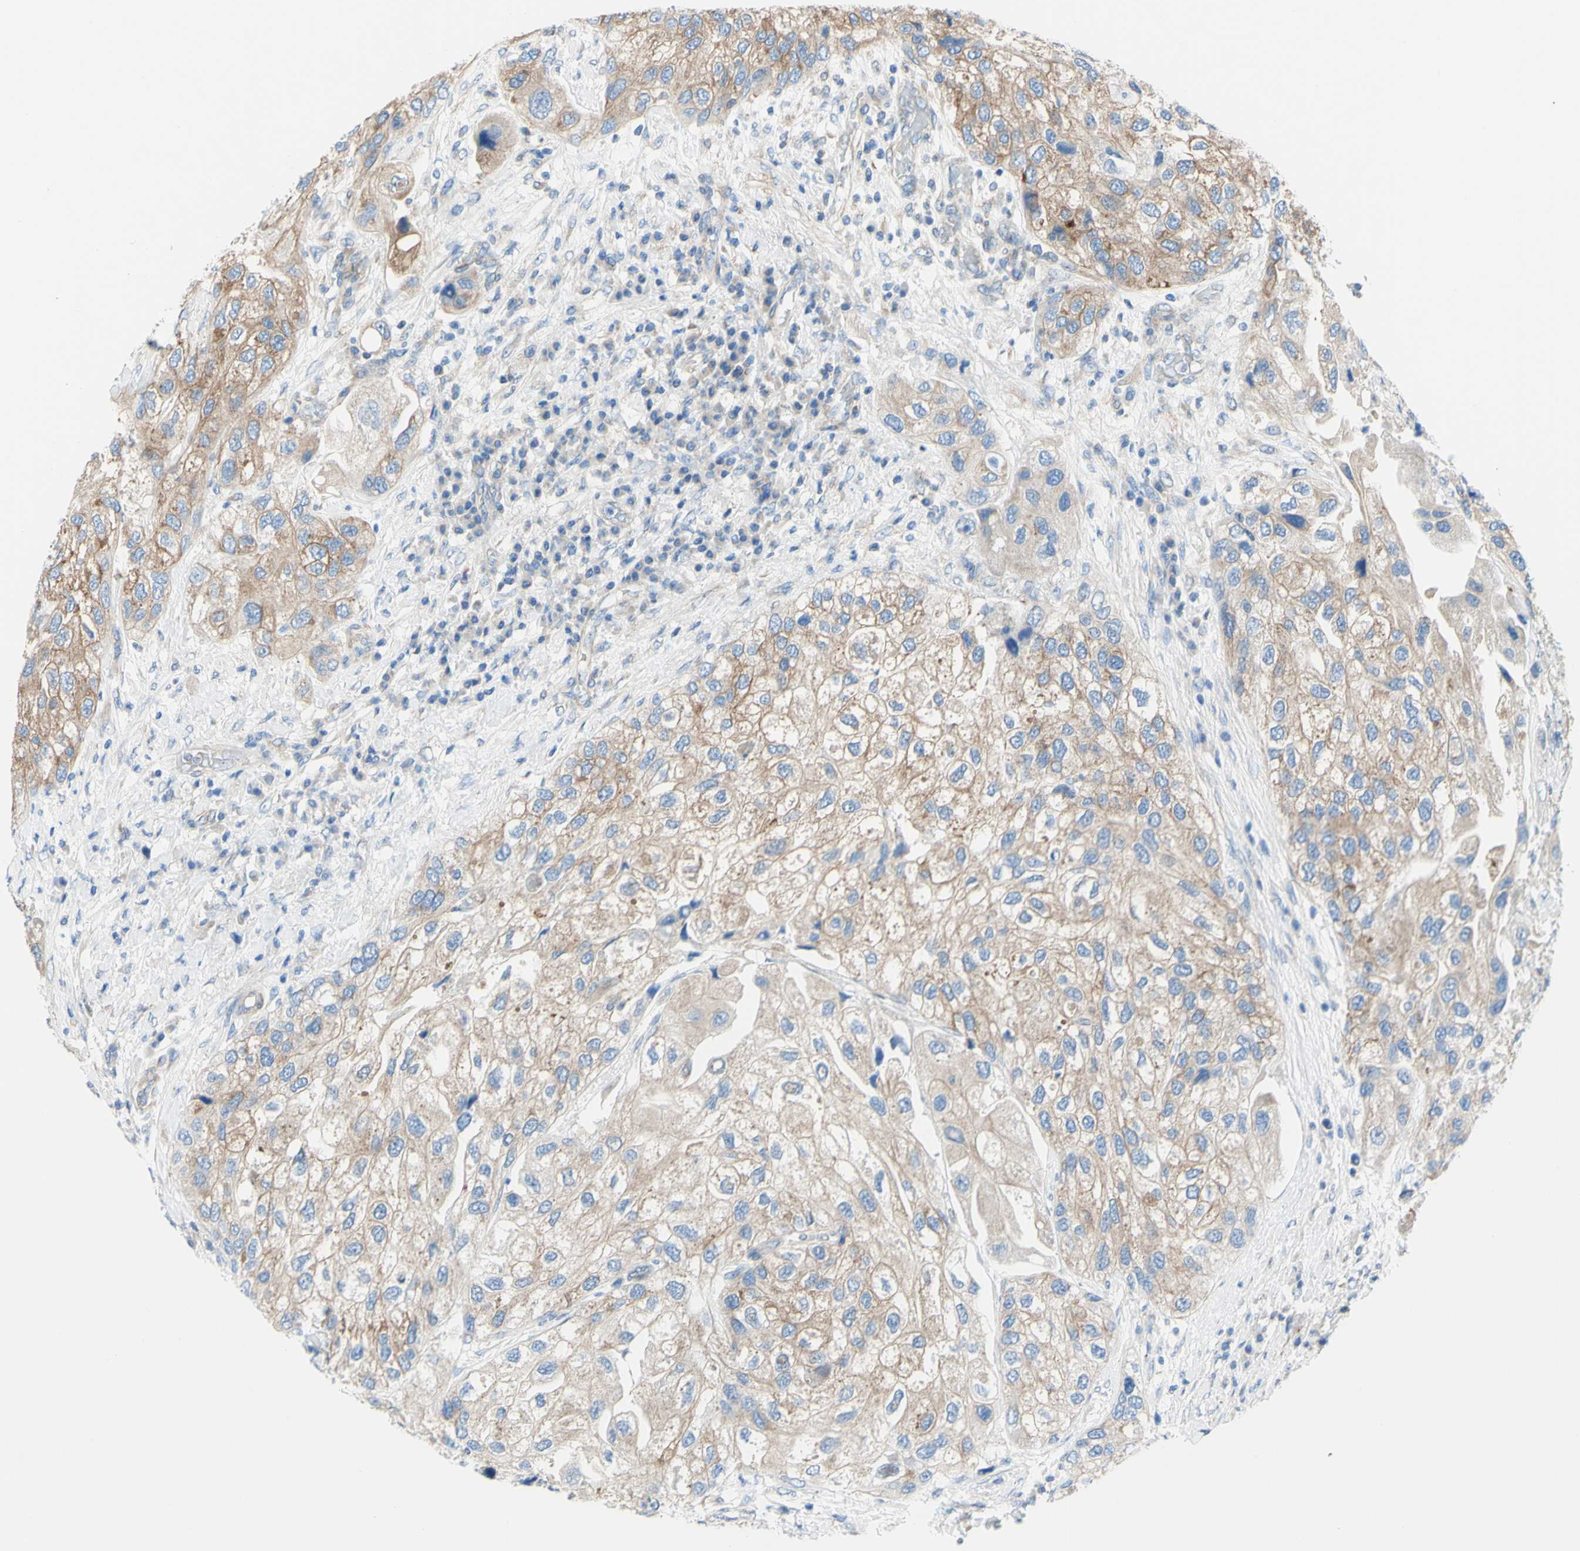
{"staining": {"intensity": "moderate", "quantity": ">75%", "location": "cytoplasmic/membranous"}, "tissue": "urothelial cancer", "cell_type": "Tumor cells", "image_type": "cancer", "snomed": [{"axis": "morphology", "description": "Urothelial carcinoma, High grade"}, {"axis": "topography", "description": "Urinary bladder"}], "caption": "Immunohistochemistry (IHC) micrograph of neoplastic tissue: human urothelial carcinoma (high-grade) stained using immunohistochemistry (IHC) reveals medium levels of moderate protein expression localized specifically in the cytoplasmic/membranous of tumor cells, appearing as a cytoplasmic/membranous brown color.", "gene": "RETREG2", "patient": {"sex": "female", "age": 64}}